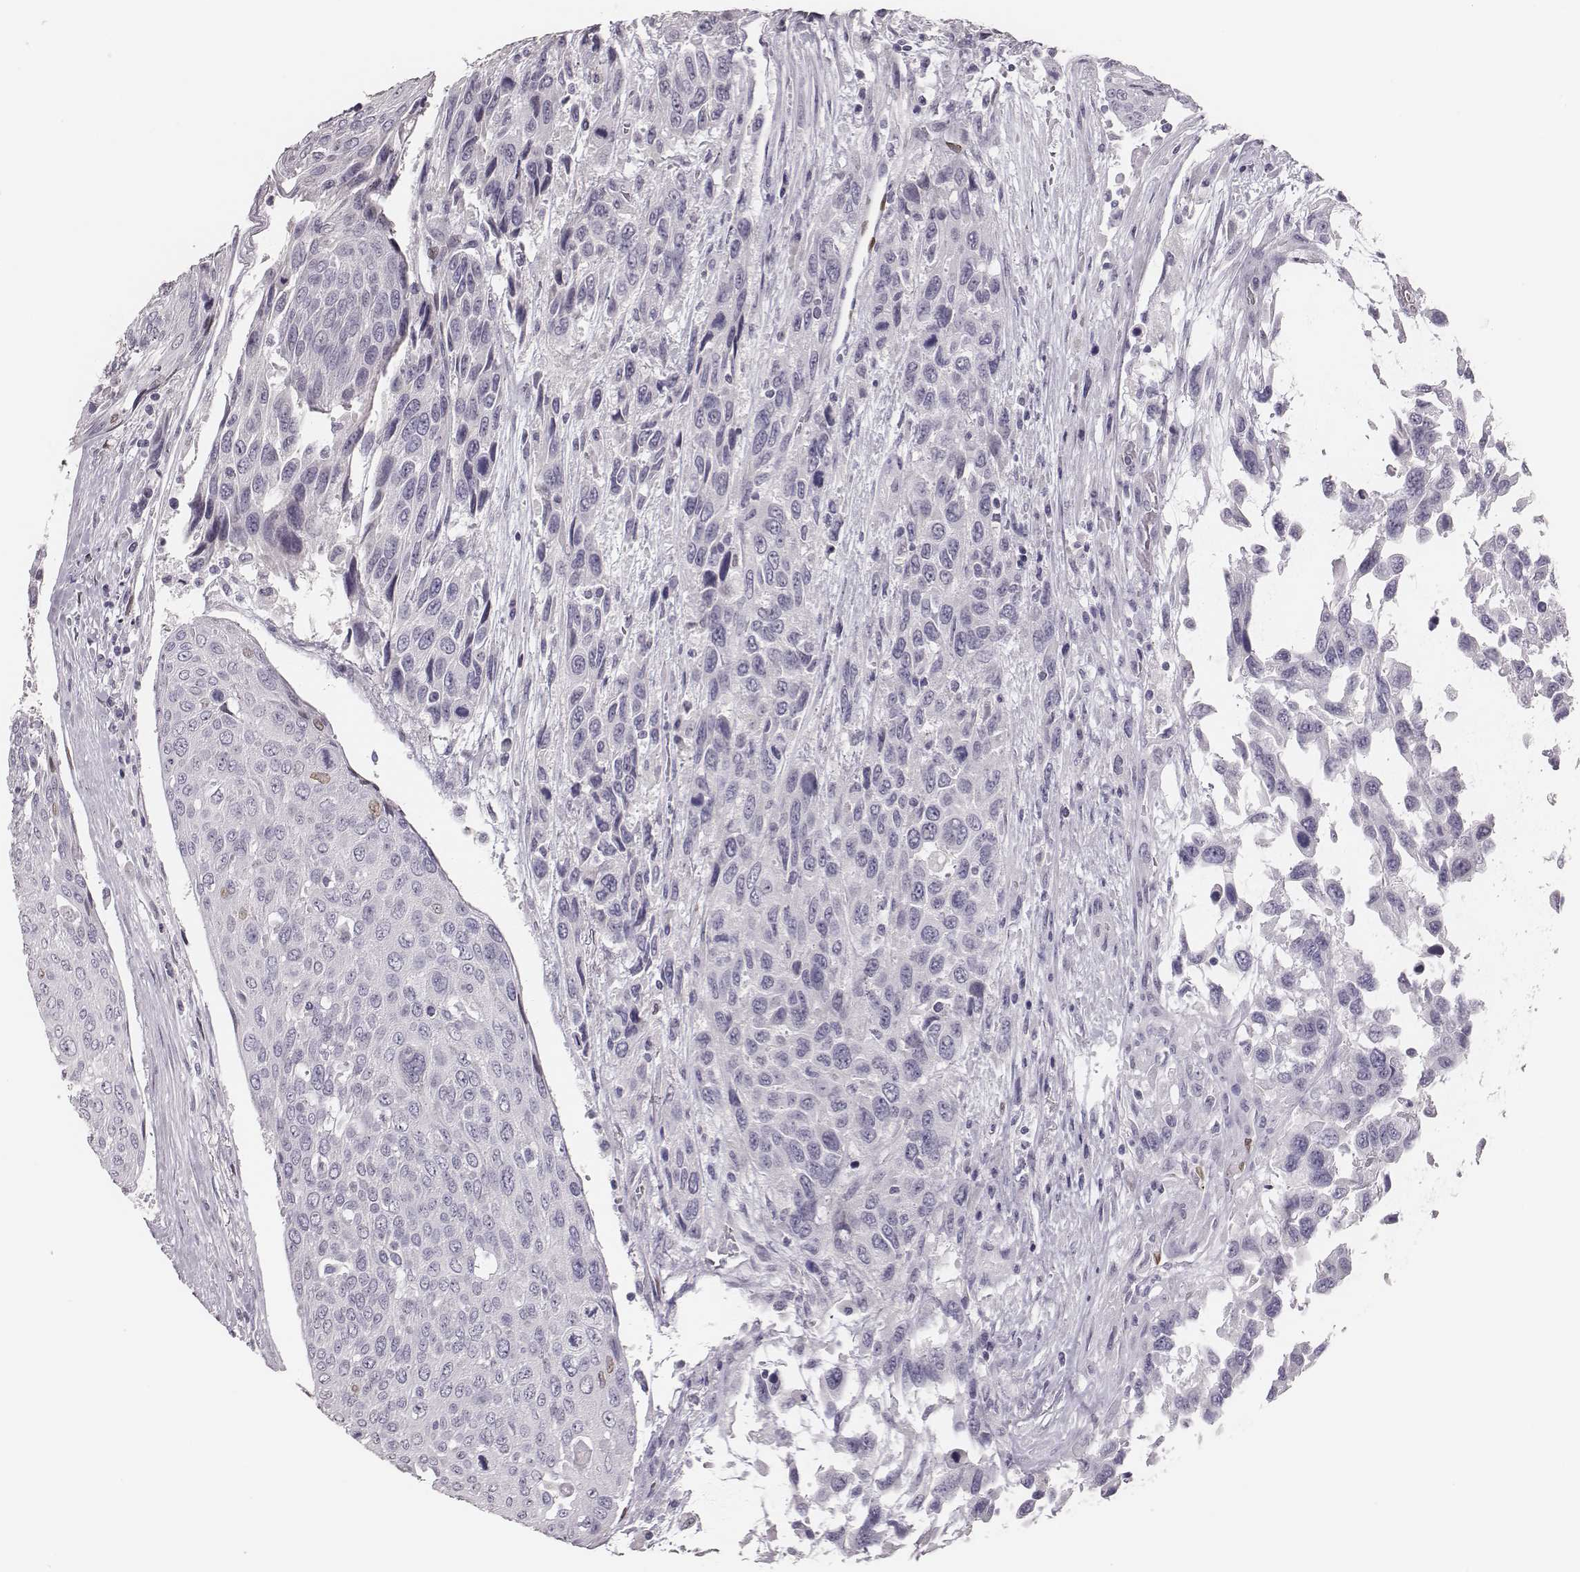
{"staining": {"intensity": "negative", "quantity": "none", "location": "none"}, "tissue": "urothelial cancer", "cell_type": "Tumor cells", "image_type": "cancer", "snomed": [{"axis": "morphology", "description": "Urothelial carcinoma, High grade"}, {"axis": "topography", "description": "Urinary bladder"}], "caption": "Immunohistochemistry (IHC) micrograph of neoplastic tissue: human high-grade urothelial carcinoma stained with DAB (3,3'-diaminobenzidine) displays no significant protein expression in tumor cells. The staining was performed using DAB to visualize the protein expression in brown, while the nuclei were stained in blue with hematoxylin (Magnification: 20x).", "gene": "ADGRF4", "patient": {"sex": "female", "age": 70}}